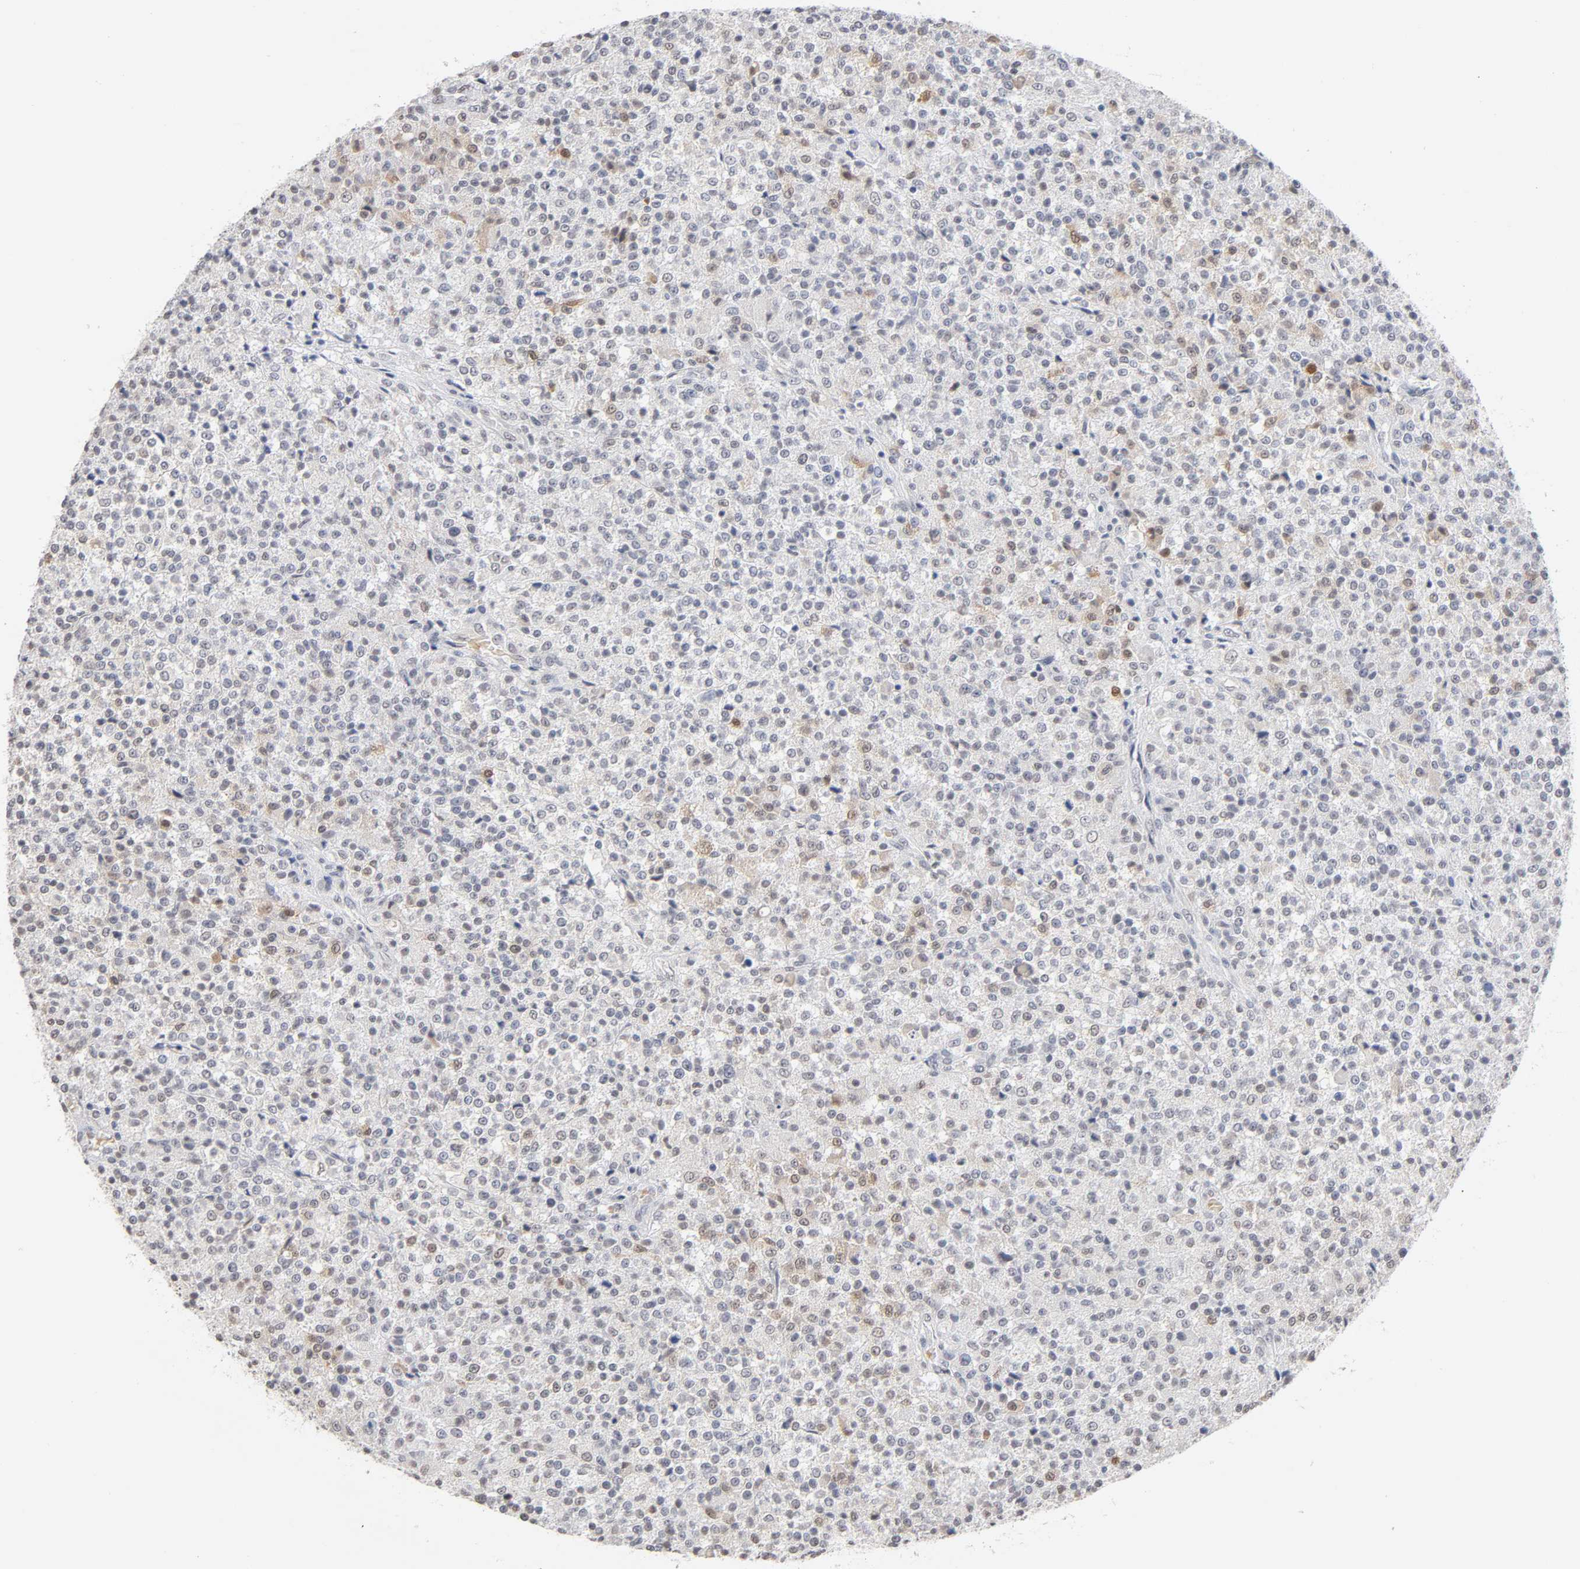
{"staining": {"intensity": "weak", "quantity": "25%-75%", "location": "cytoplasmic/membranous,nuclear"}, "tissue": "testis cancer", "cell_type": "Tumor cells", "image_type": "cancer", "snomed": [{"axis": "morphology", "description": "Seminoma, NOS"}, {"axis": "topography", "description": "Testis"}], "caption": "Immunohistochemistry (DAB (3,3'-diaminobenzidine)) staining of seminoma (testis) demonstrates weak cytoplasmic/membranous and nuclear protein positivity in approximately 25%-75% of tumor cells.", "gene": "CRABP2", "patient": {"sex": "male", "age": 59}}